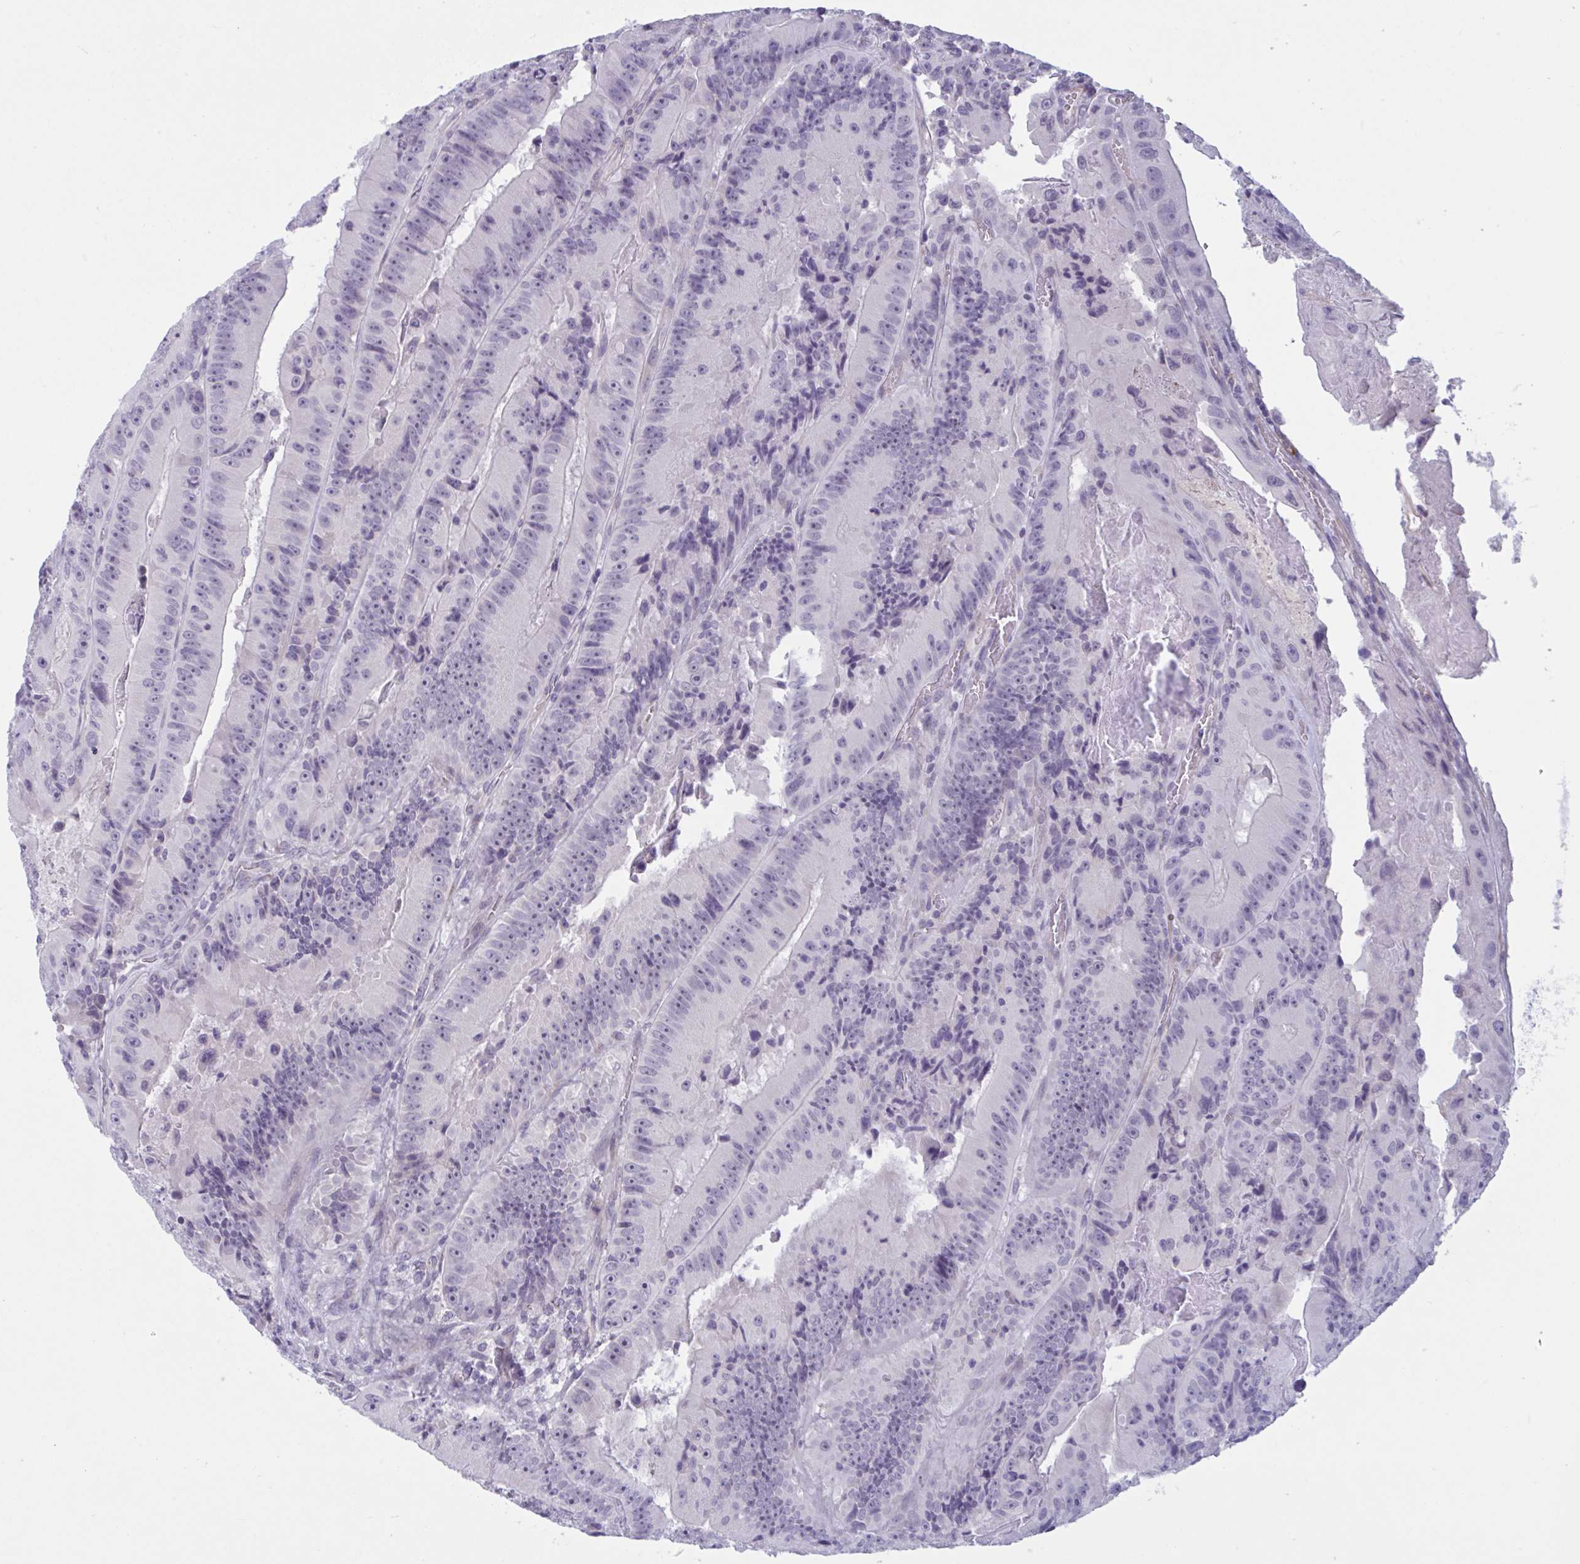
{"staining": {"intensity": "negative", "quantity": "none", "location": "none"}, "tissue": "colorectal cancer", "cell_type": "Tumor cells", "image_type": "cancer", "snomed": [{"axis": "morphology", "description": "Adenocarcinoma, NOS"}, {"axis": "topography", "description": "Colon"}], "caption": "Image shows no protein positivity in tumor cells of colorectal adenocarcinoma tissue. Nuclei are stained in blue.", "gene": "OR1L3", "patient": {"sex": "female", "age": 86}}